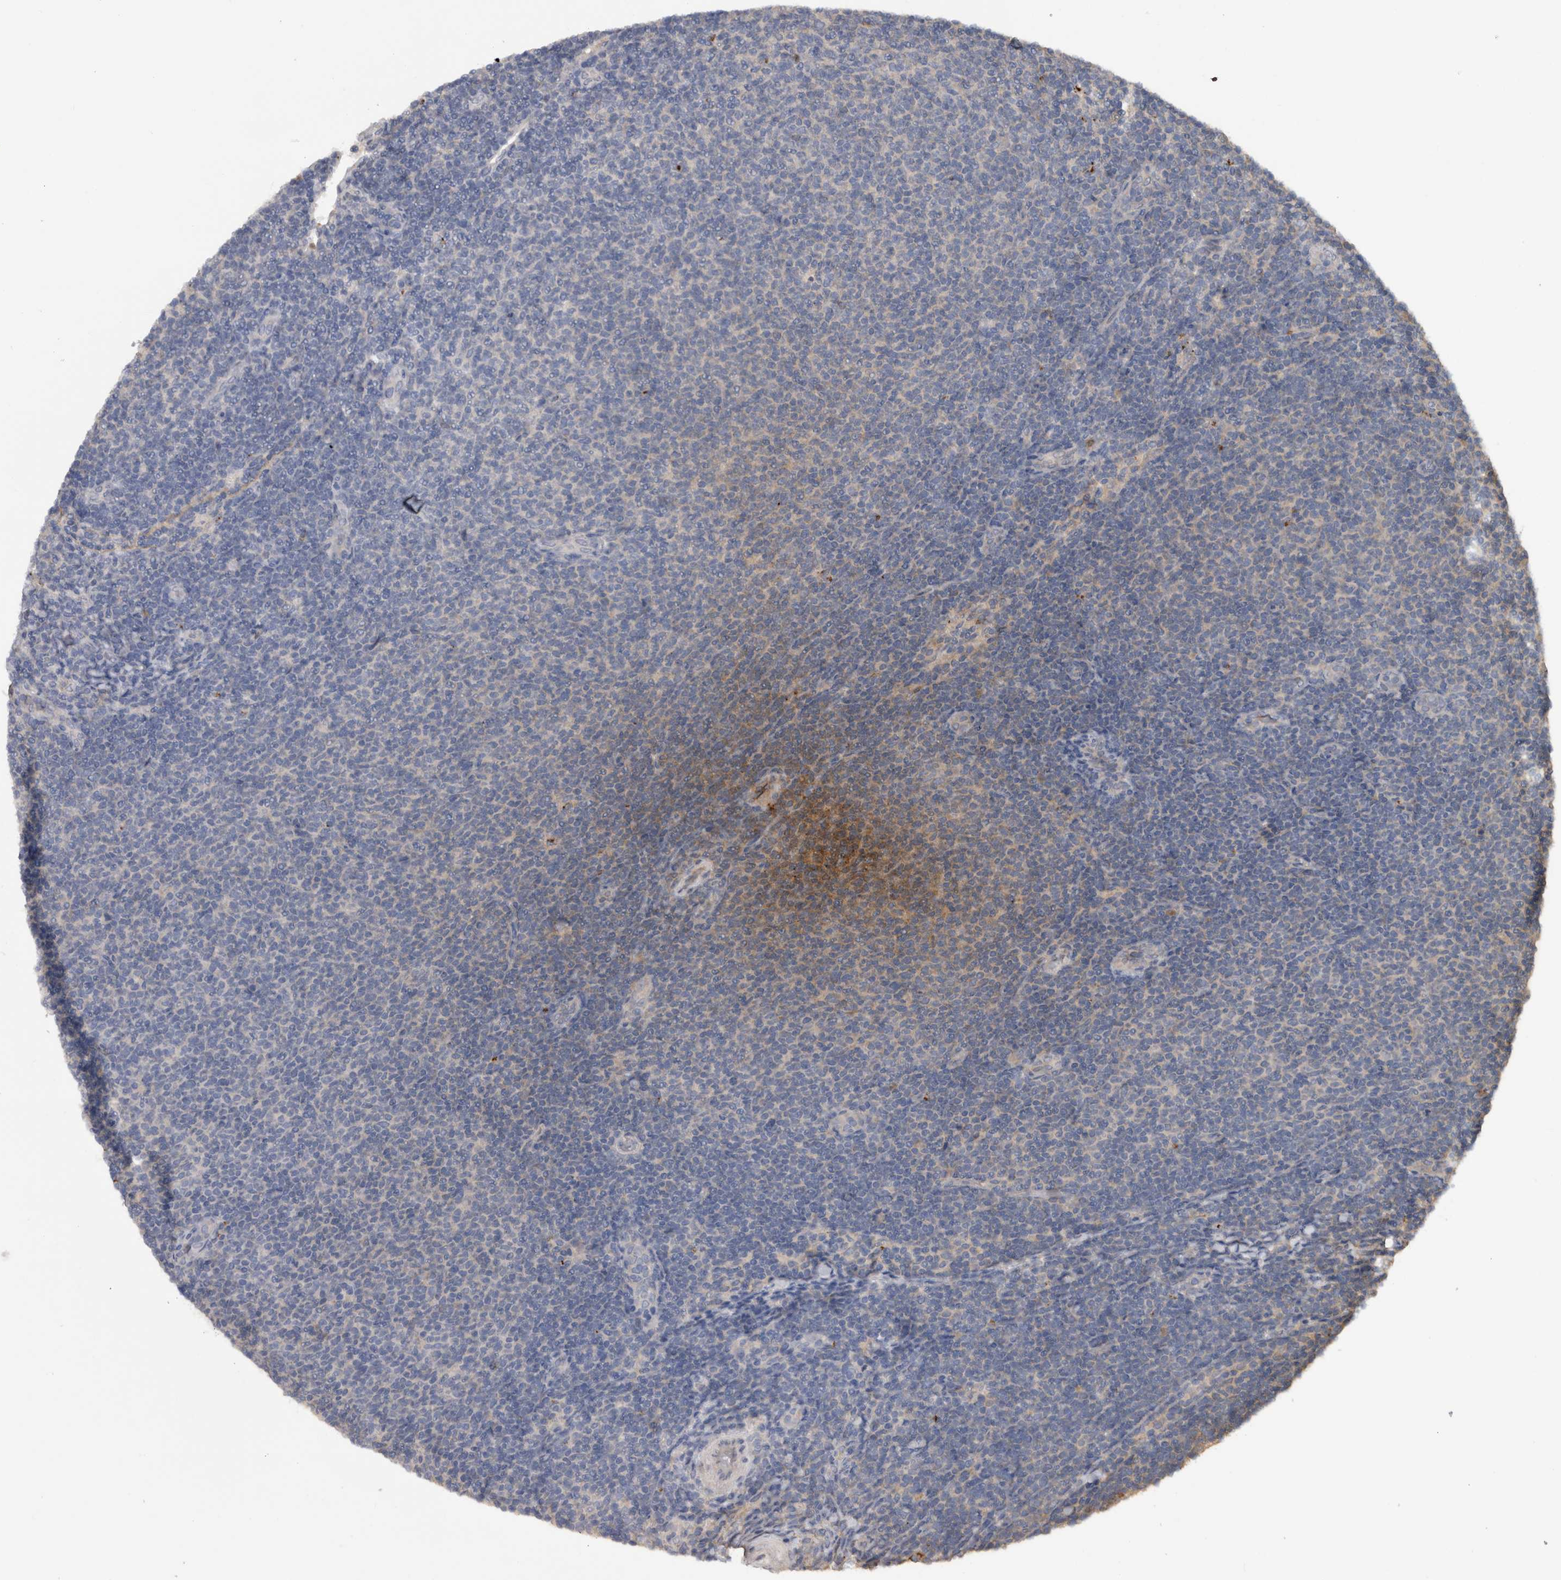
{"staining": {"intensity": "negative", "quantity": "none", "location": "none"}, "tissue": "lymphoma", "cell_type": "Tumor cells", "image_type": "cancer", "snomed": [{"axis": "morphology", "description": "Malignant lymphoma, non-Hodgkin's type, Low grade"}, {"axis": "topography", "description": "Lymph node"}], "caption": "The photomicrograph shows no significant staining in tumor cells of low-grade malignant lymphoma, non-Hodgkin's type. (DAB immunohistochemistry (IHC), high magnification).", "gene": "TMED7", "patient": {"sex": "male", "age": 66}}